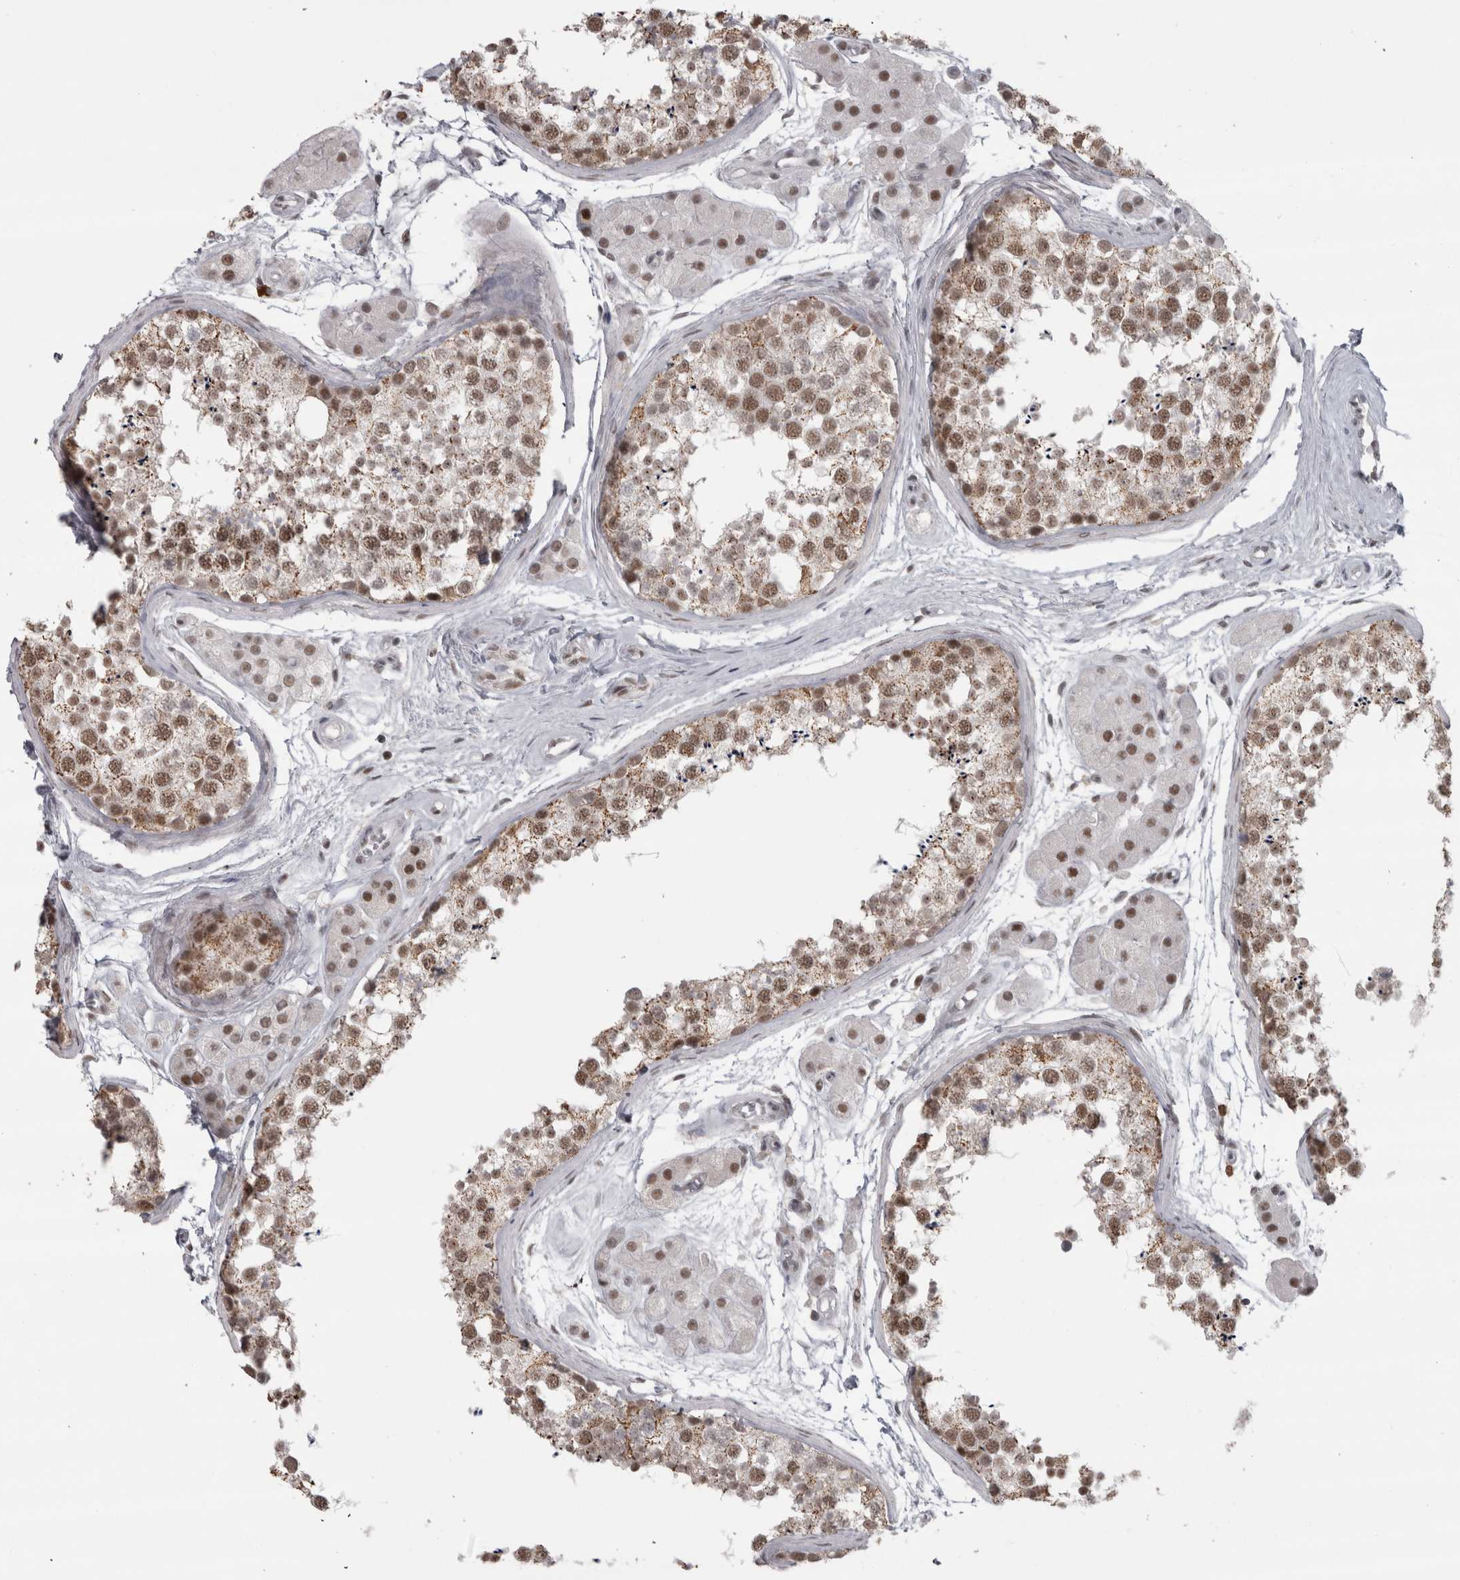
{"staining": {"intensity": "moderate", "quantity": ">75%", "location": "cytoplasmic/membranous,nuclear"}, "tissue": "testis", "cell_type": "Cells in seminiferous ducts", "image_type": "normal", "snomed": [{"axis": "morphology", "description": "Normal tissue, NOS"}, {"axis": "topography", "description": "Testis"}], "caption": "Immunohistochemistry photomicrograph of unremarkable testis: human testis stained using IHC displays medium levels of moderate protein expression localized specifically in the cytoplasmic/membranous,nuclear of cells in seminiferous ducts, appearing as a cytoplasmic/membranous,nuclear brown color.", "gene": "MICU3", "patient": {"sex": "male", "age": 56}}